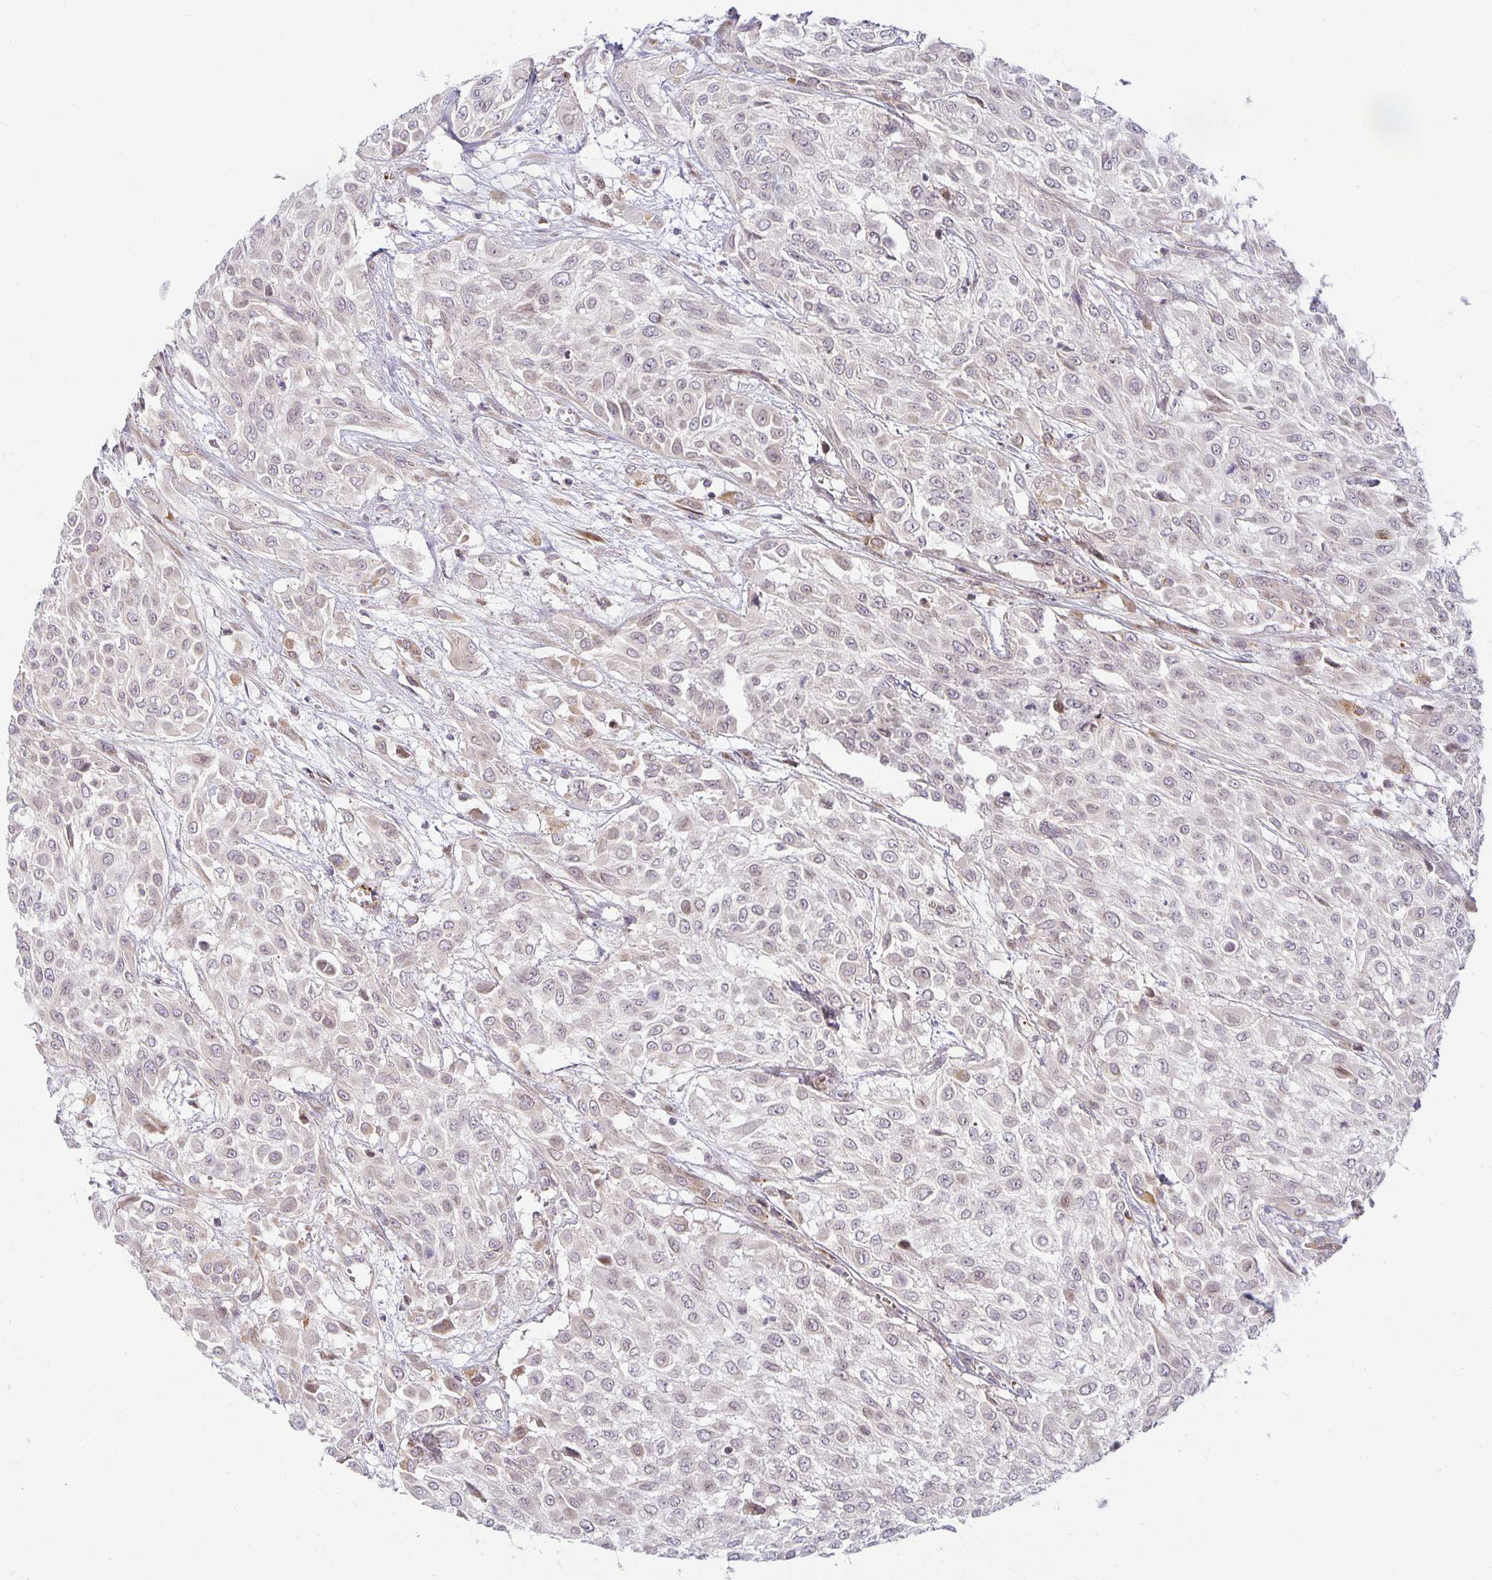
{"staining": {"intensity": "negative", "quantity": "none", "location": "none"}, "tissue": "urothelial cancer", "cell_type": "Tumor cells", "image_type": "cancer", "snomed": [{"axis": "morphology", "description": "Urothelial carcinoma, High grade"}, {"axis": "topography", "description": "Urinary bladder"}], "caption": "Tumor cells are negative for protein expression in human urothelial cancer.", "gene": "EHF", "patient": {"sex": "male", "age": 57}}